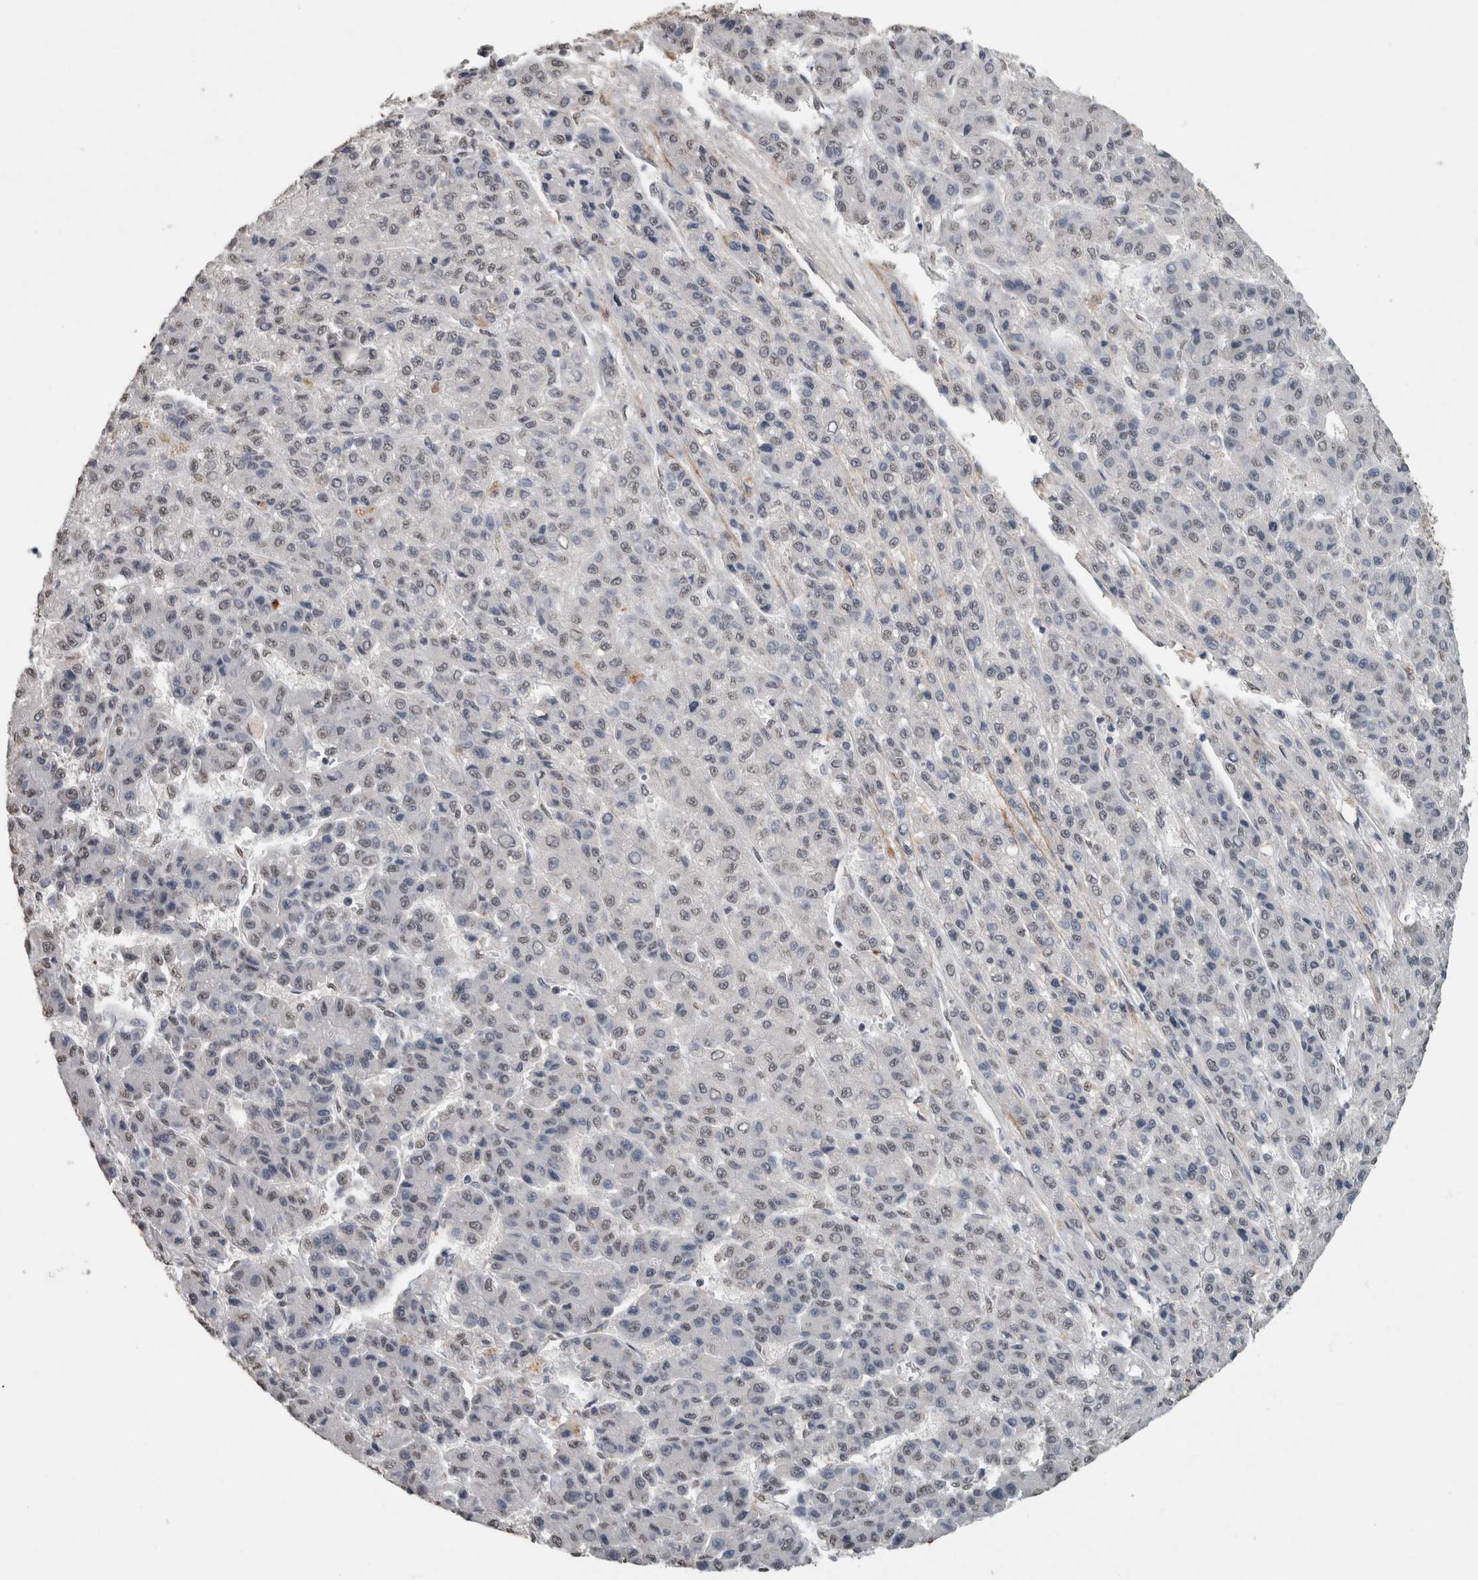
{"staining": {"intensity": "negative", "quantity": "none", "location": "none"}, "tissue": "liver cancer", "cell_type": "Tumor cells", "image_type": "cancer", "snomed": [{"axis": "morphology", "description": "Carcinoma, Hepatocellular, NOS"}, {"axis": "topography", "description": "Liver"}], "caption": "This is an immunohistochemistry photomicrograph of liver cancer (hepatocellular carcinoma). There is no staining in tumor cells.", "gene": "LTBP1", "patient": {"sex": "male", "age": 70}}